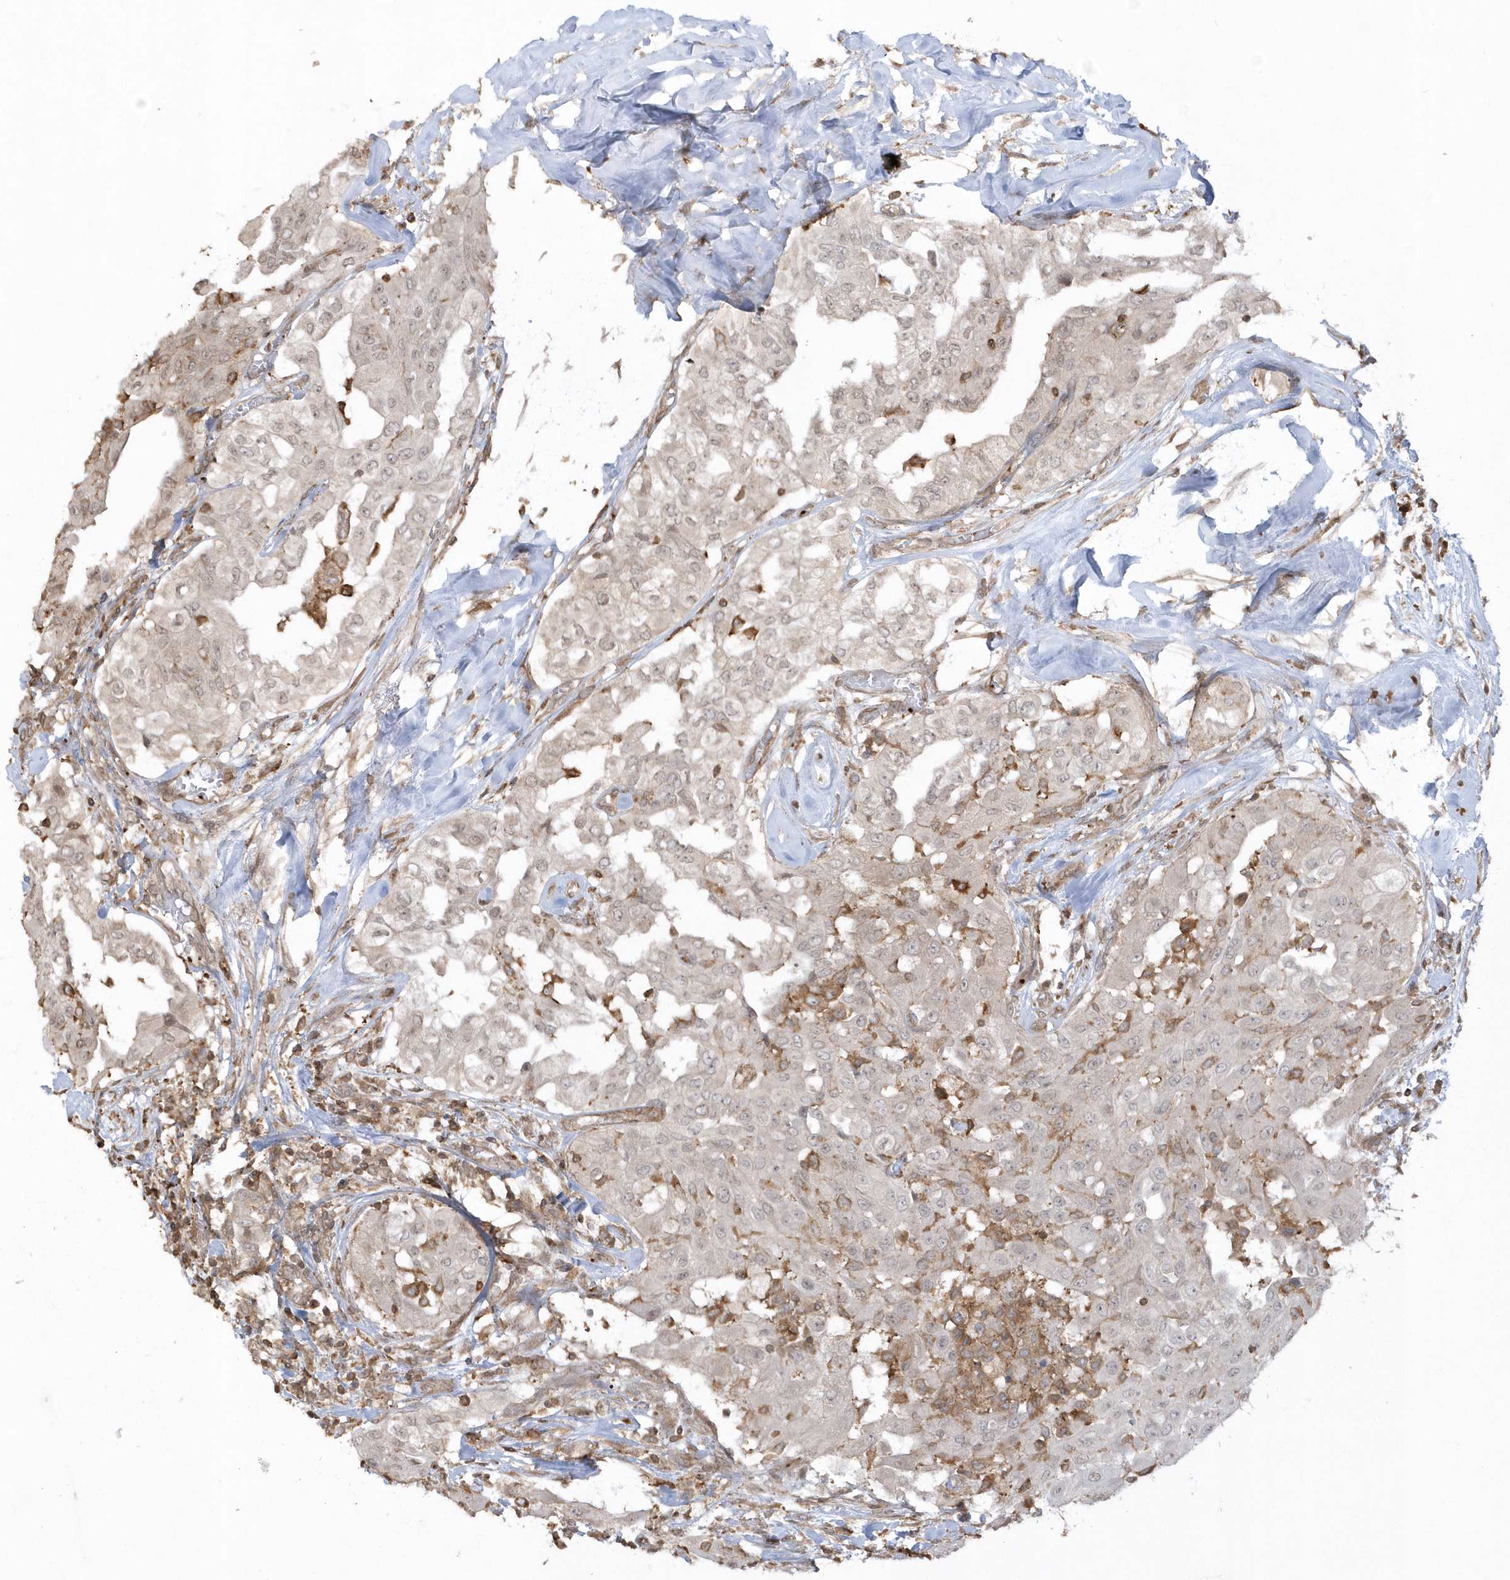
{"staining": {"intensity": "negative", "quantity": "none", "location": "none"}, "tissue": "thyroid cancer", "cell_type": "Tumor cells", "image_type": "cancer", "snomed": [{"axis": "morphology", "description": "Papillary adenocarcinoma, NOS"}, {"axis": "topography", "description": "Thyroid gland"}], "caption": "The immunohistochemistry micrograph has no significant staining in tumor cells of papillary adenocarcinoma (thyroid) tissue.", "gene": "BSN", "patient": {"sex": "female", "age": 59}}